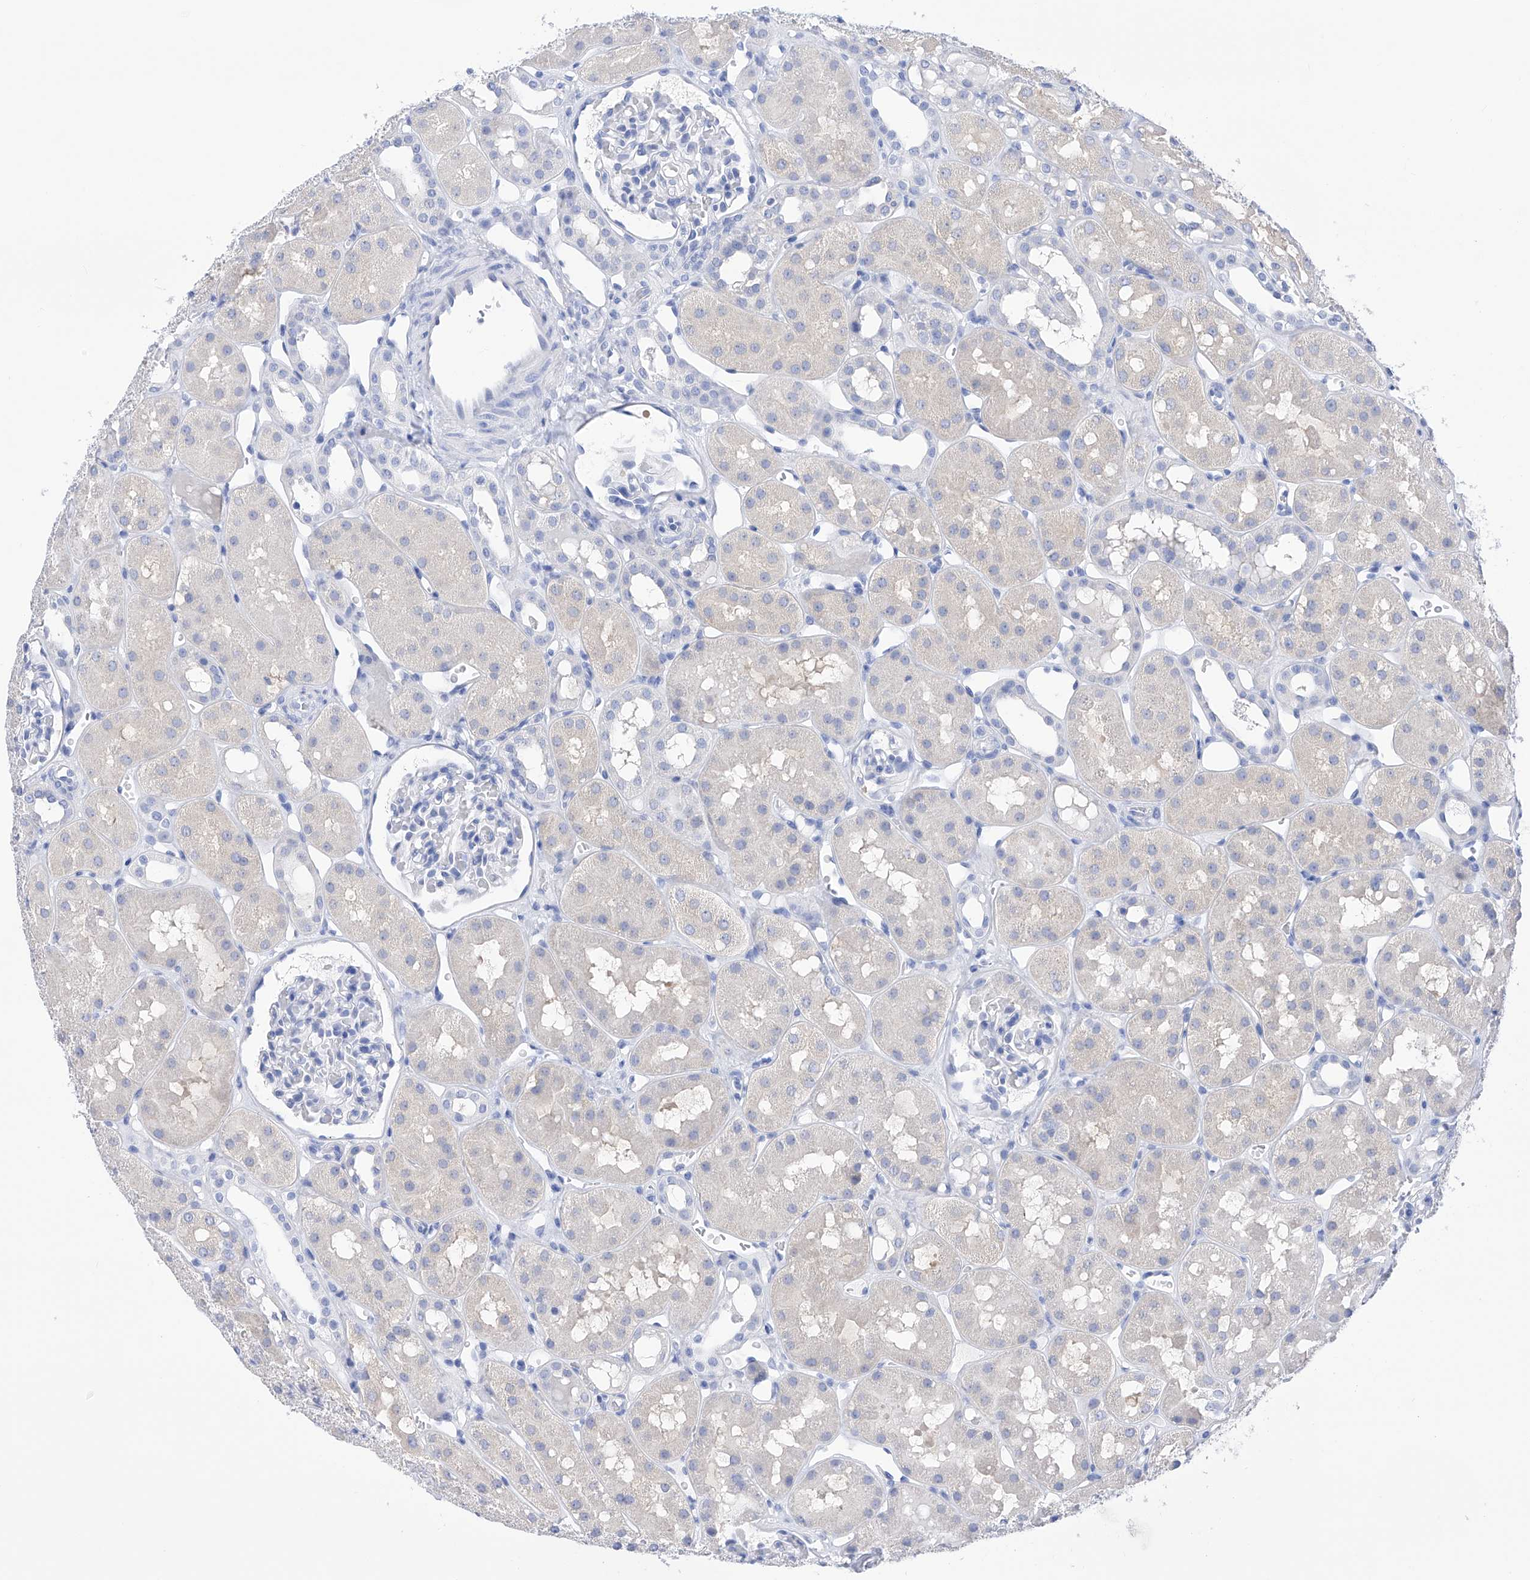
{"staining": {"intensity": "negative", "quantity": "none", "location": "none"}, "tissue": "kidney", "cell_type": "Cells in glomeruli", "image_type": "normal", "snomed": [{"axis": "morphology", "description": "Normal tissue, NOS"}, {"axis": "topography", "description": "Kidney"}], "caption": "This image is of benign kidney stained with immunohistochemistry (IHC) to label a protein in brown with the nuclei are counter-stained blue. There is no staining in cells in glomeruli. (DAB immunohistochemistry visualized using brightfield microscopy, high magnification).", "gene": "FLG", "patient": {"sex": "male", "age": 16}}